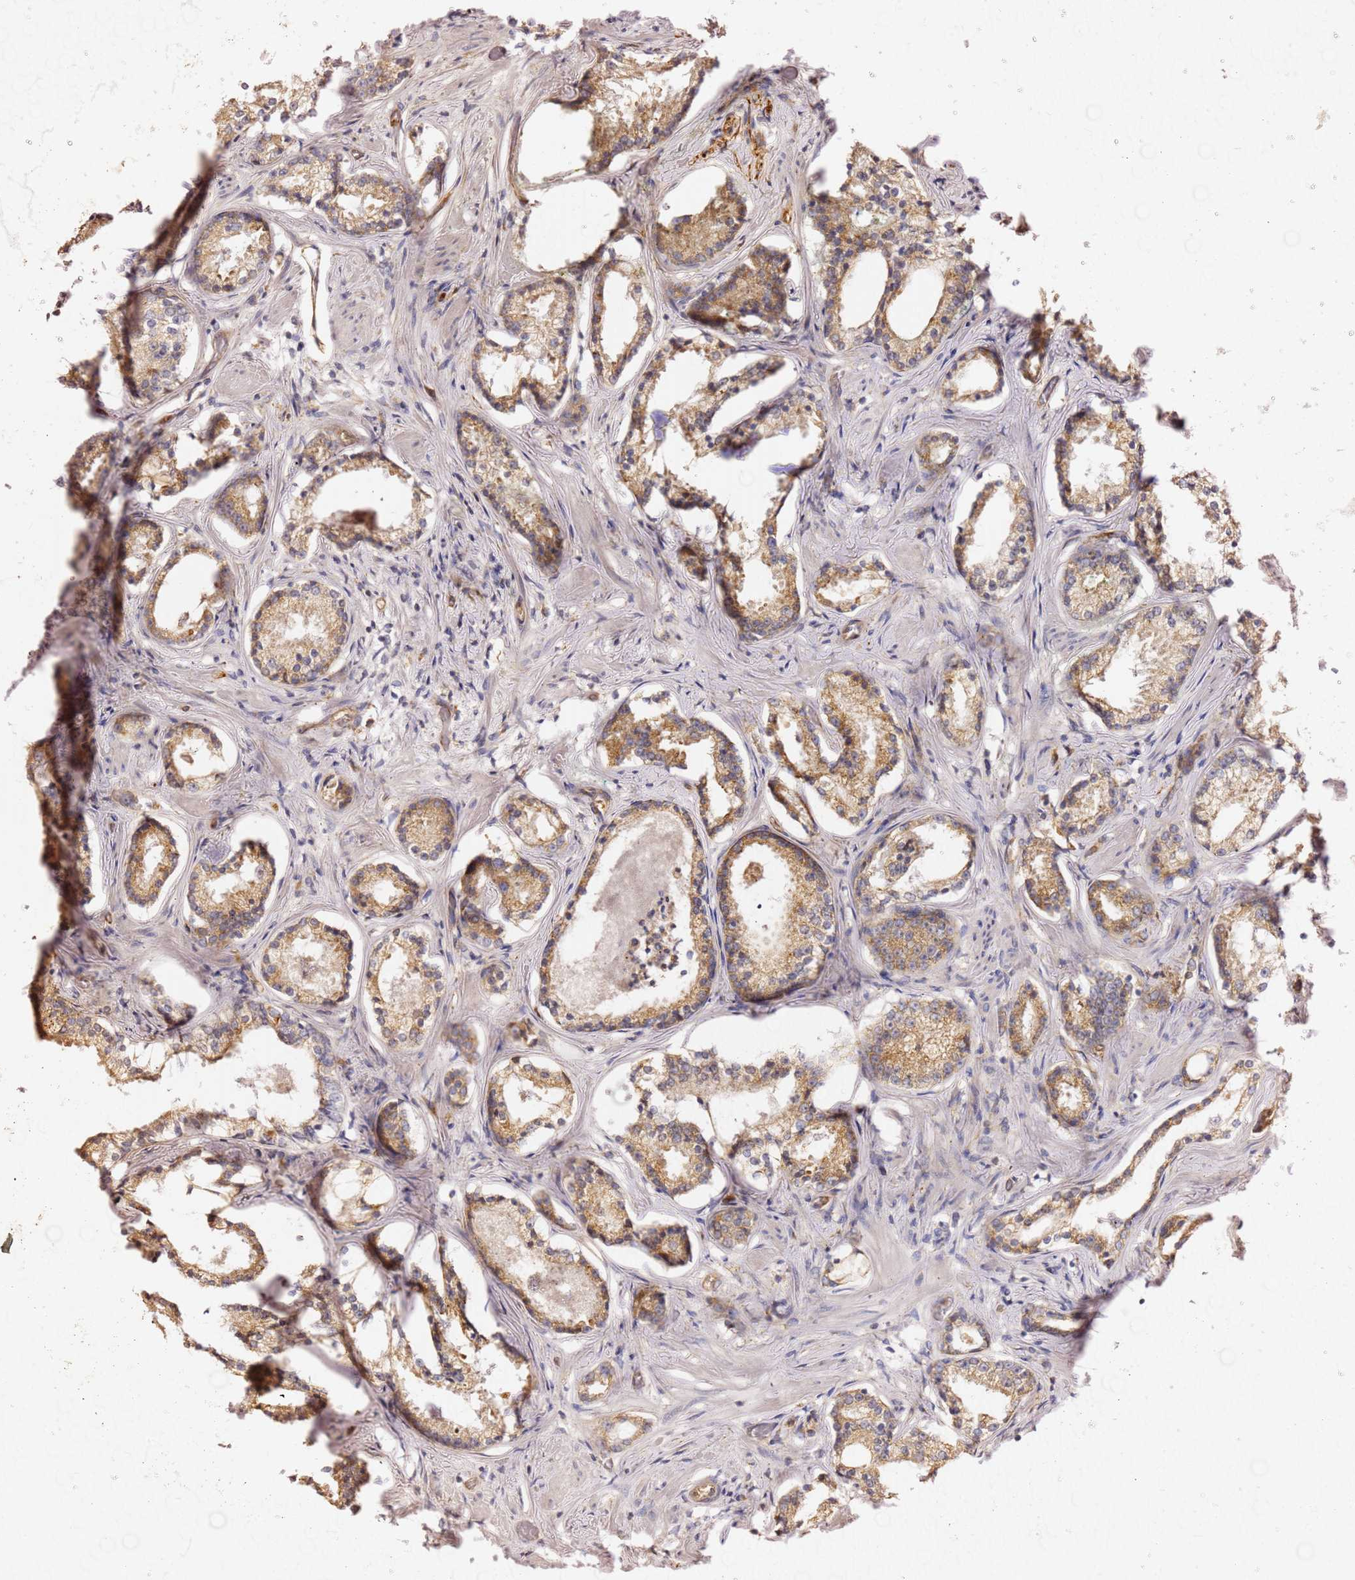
{"staining": {"intensity": "moderate", "quantity": ">75%", "location": "cytoplasmic/membranous"}, "tissue": "prostate cancer", "cell_type": "Tumor cells", "image_type": "cancer", "snomed": [{"axis": "morphology", "description": "Adenocarcinoma, High grade"}, {"axis": "topography", "description": "Prostate"}], "caption": "Tumor cells reveal medium levels of moderate cytoplasmic/membranous positivity in approximately >75% of cells in human adenocarcinoma (high-grade) (prostate).", "gene": "KIF7", "patient": {"sex": "male", "age": 58}}